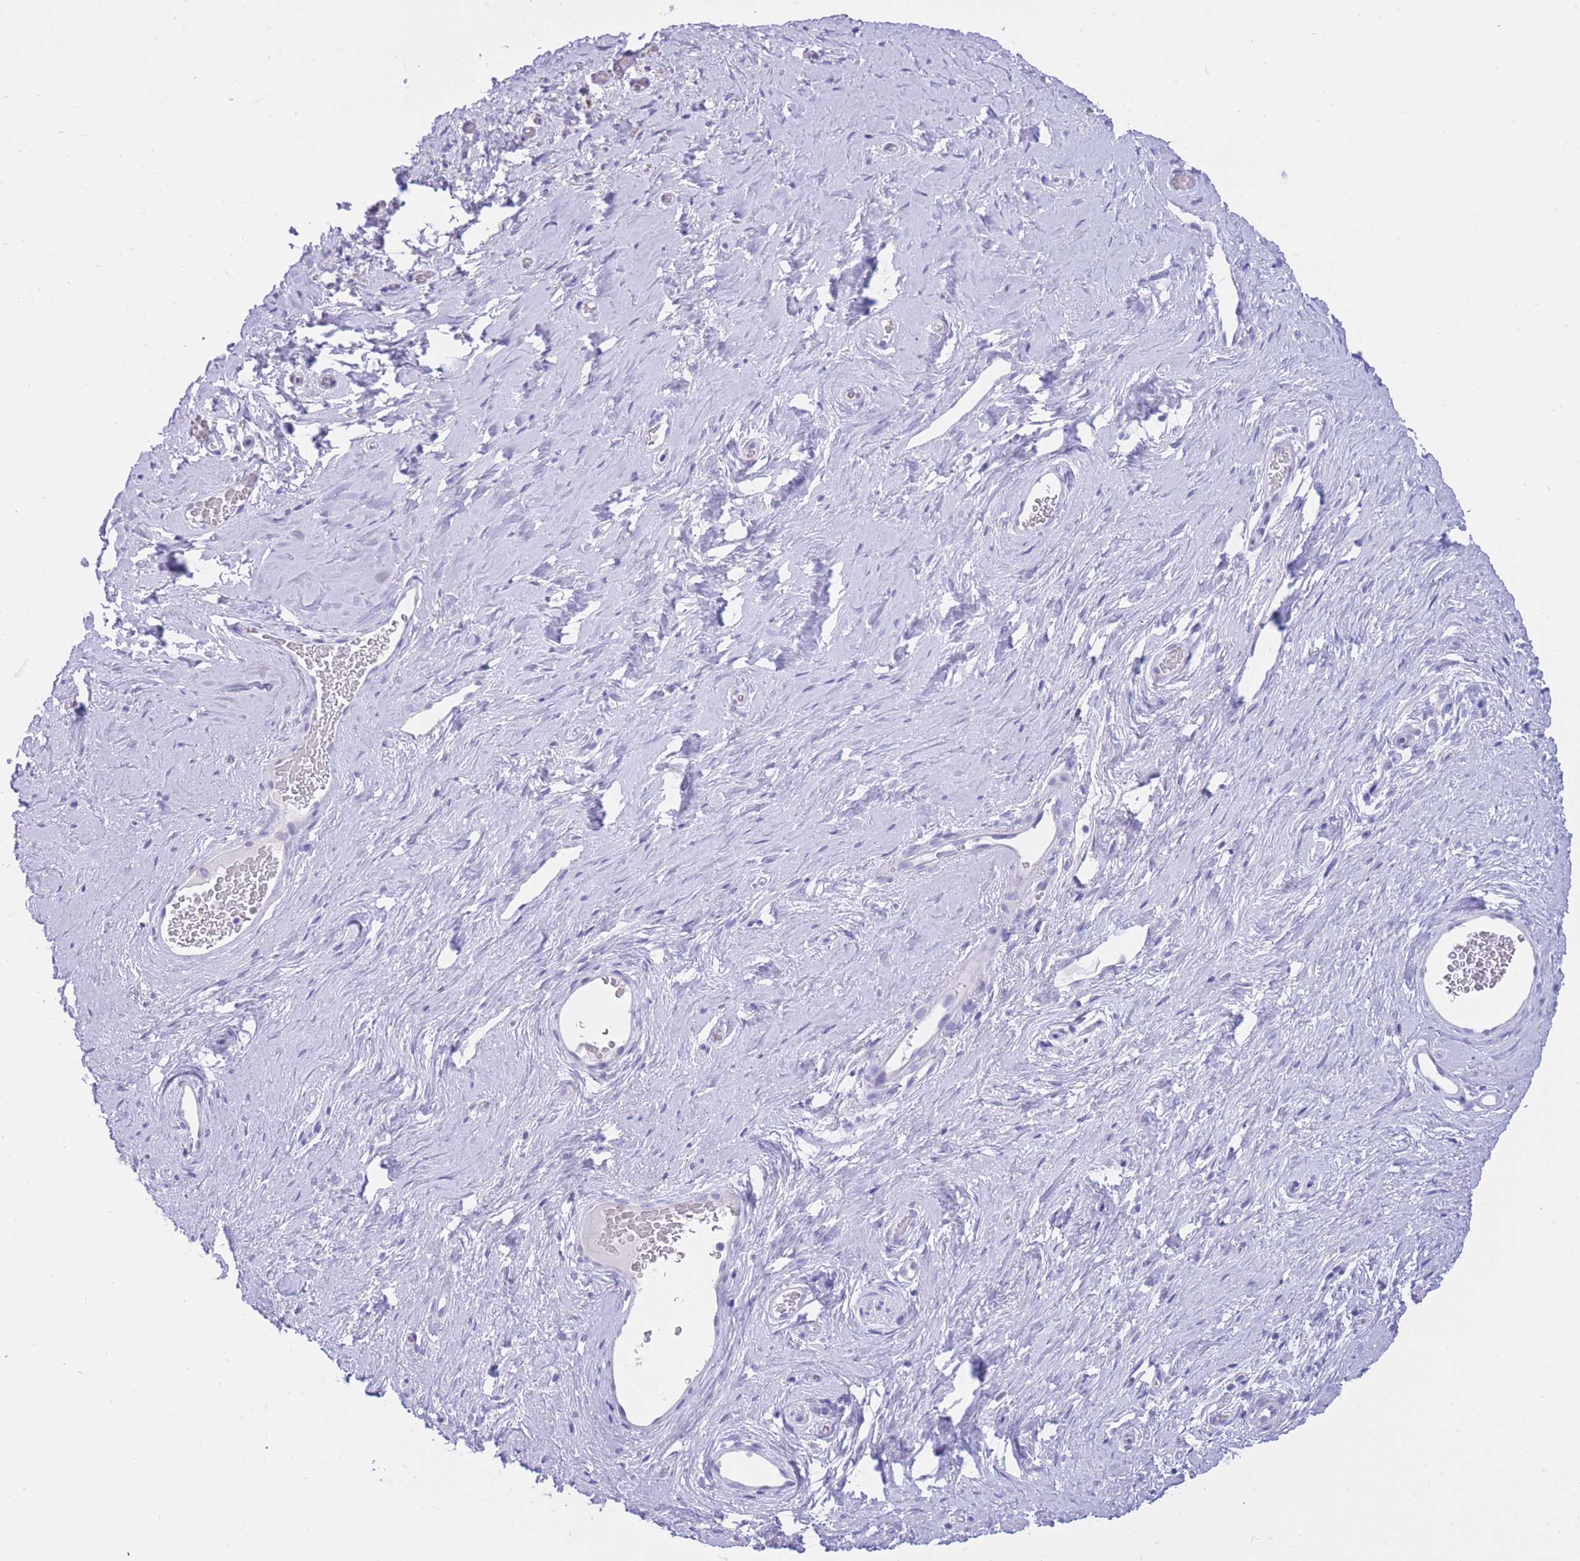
{"staining": {"intensity": "negative", "quantity": "none", "location": "none"}, "tissue": "adipose tissue", "cell_type": "Adipocytes", "image_type": "normal", "snomed": [{"axis": "morphology", "description": "Normal tissue, NOS"}, {"axis": "morphology", "description": "Adenocarcinoma, NOS"}, {"axis": "topography", "description": "Rectum"}, {"axis": "topography", "description": "Vagina"}, {"axis": "topography", "description": "Peripheral nerve tissue"}], "caption": "Photomicrograph shows no significant protein staining in adipocytes of unremarkable adipose tissue. (DAB immunohistochemistry (IHC) with hematoxylin counter stain).", "gene": "SSUH2", "patient": {"sex": "female", "age": 71}}